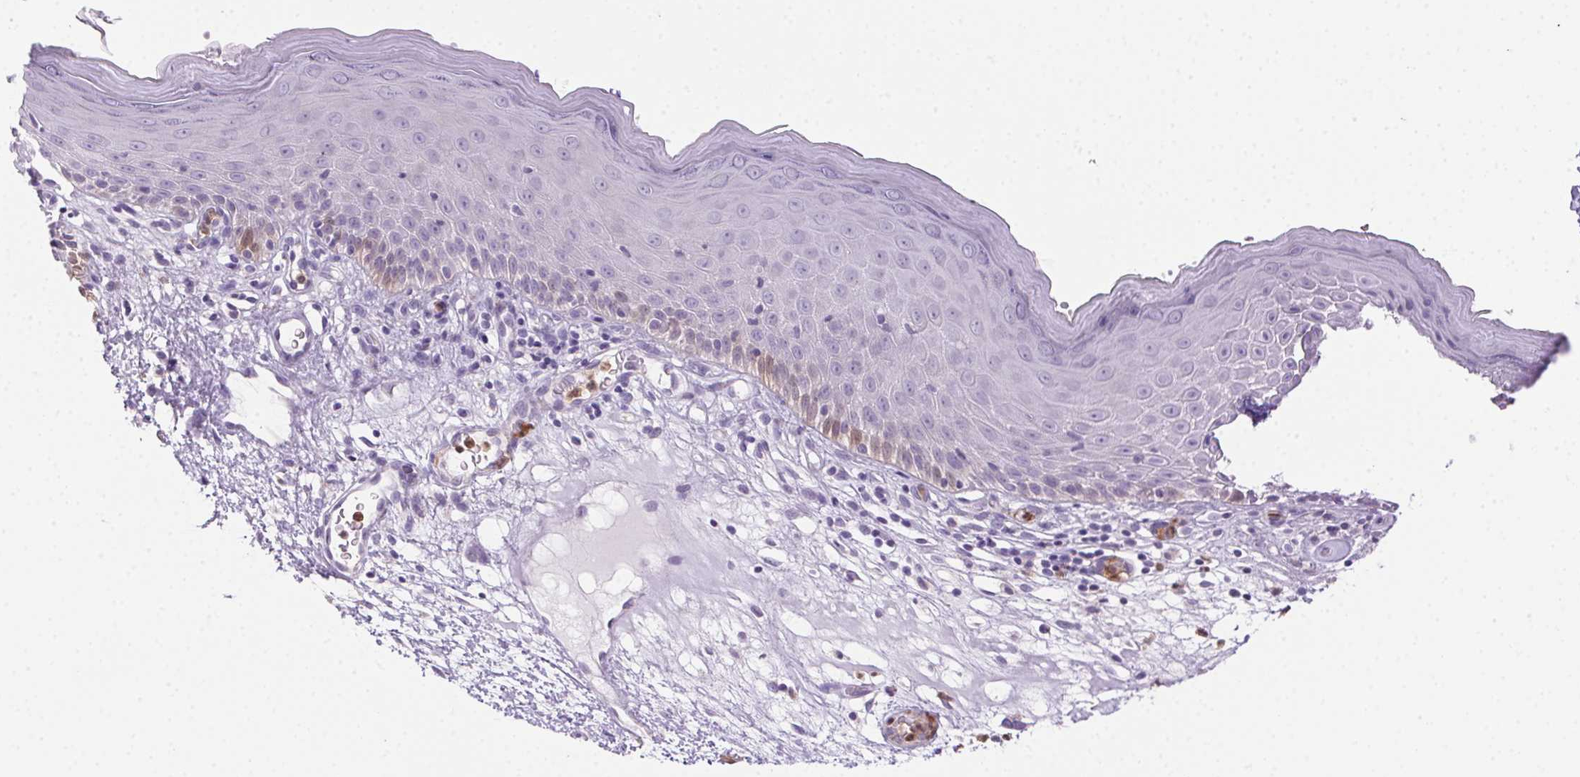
{"staining": {"intensity": "strong", "quantity": "<25%", "location": "cytoplasmic/membranous,nuclear"}, "tissue": "skin", "cell_type": "Epidermal cells", "image_type": "normal", "snomed": [{"axis": "morphology", "description": "Normal tissue, NOS"}, {"axis": "topography", "description": "Vulva"}], "caption": "Brown immunohistochemical staining in normal skin displays strong cytoplasmic/membranous,nuclear positivity in about <25% of epidermal cells. Nuclei are stained in blue.", "gene": "TMEM45A", "patient": {"sex": "female", "age": 68}}